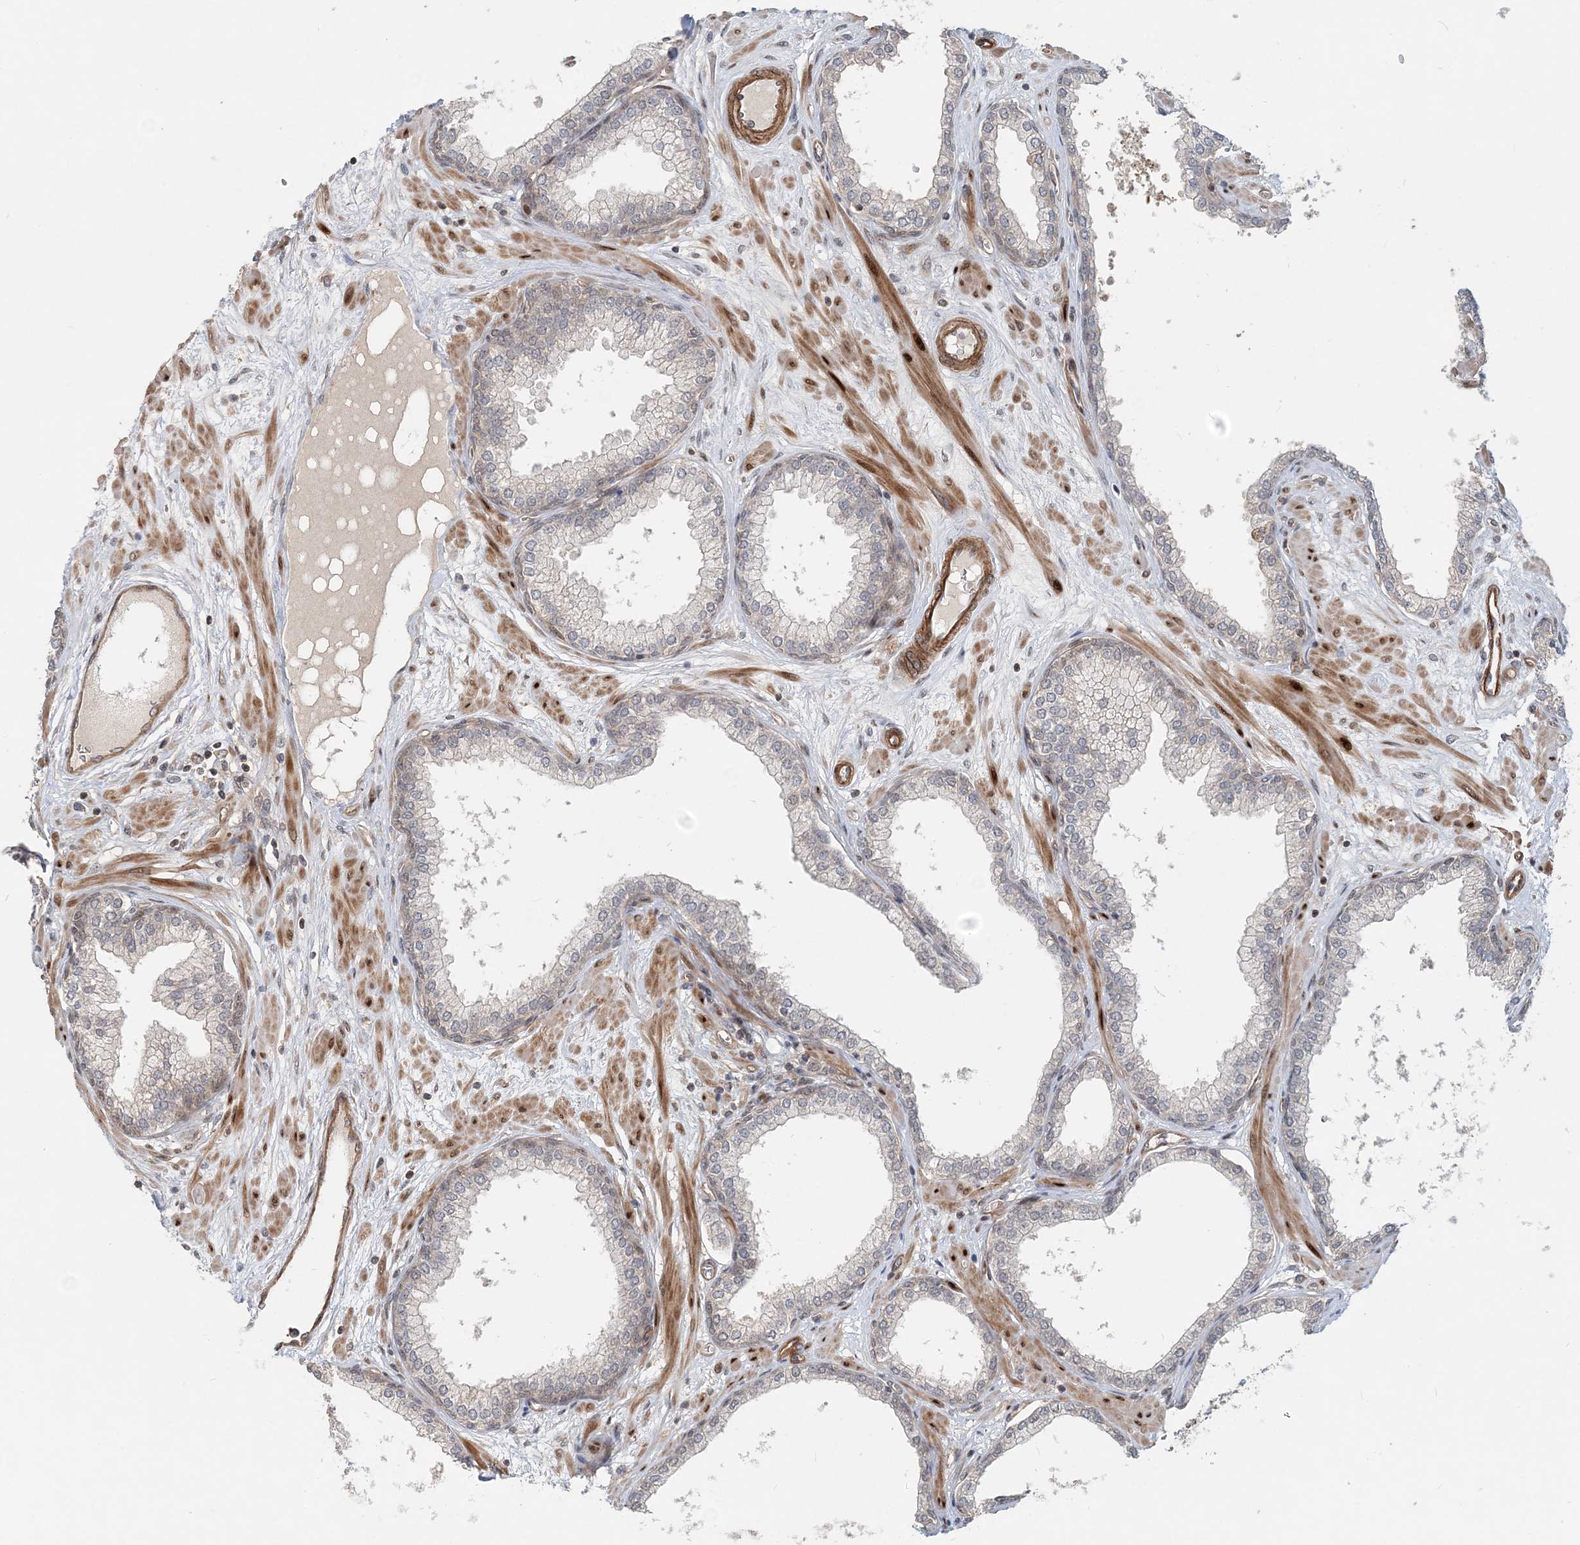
{"staining": {"intensity": "moderate", "quantity": "25%-75%", "location": "cytoplasmic/membranous"}, "tissue": "prostate", "cell_type": "Glandular cells", "image_type": "normal", "snomed": [{"axis": "morphology", "description": "Normal tissue, NOS"}, {"axis": "morphology", "description": "Urothelial carcinoma, Low grade"}, {"axis": "topography", "description": "Urinary bladder"}, {"axis": "topography", "description": "Prostate"}], "caption": "Brown immunohistochemical staining in normal human prostate reveals moderate cytoplasmic/membranous expression in about 25%-75% of glandular cells.", "gene": "GEMIN5", "patient": {"sex": "male", "age": 60}}